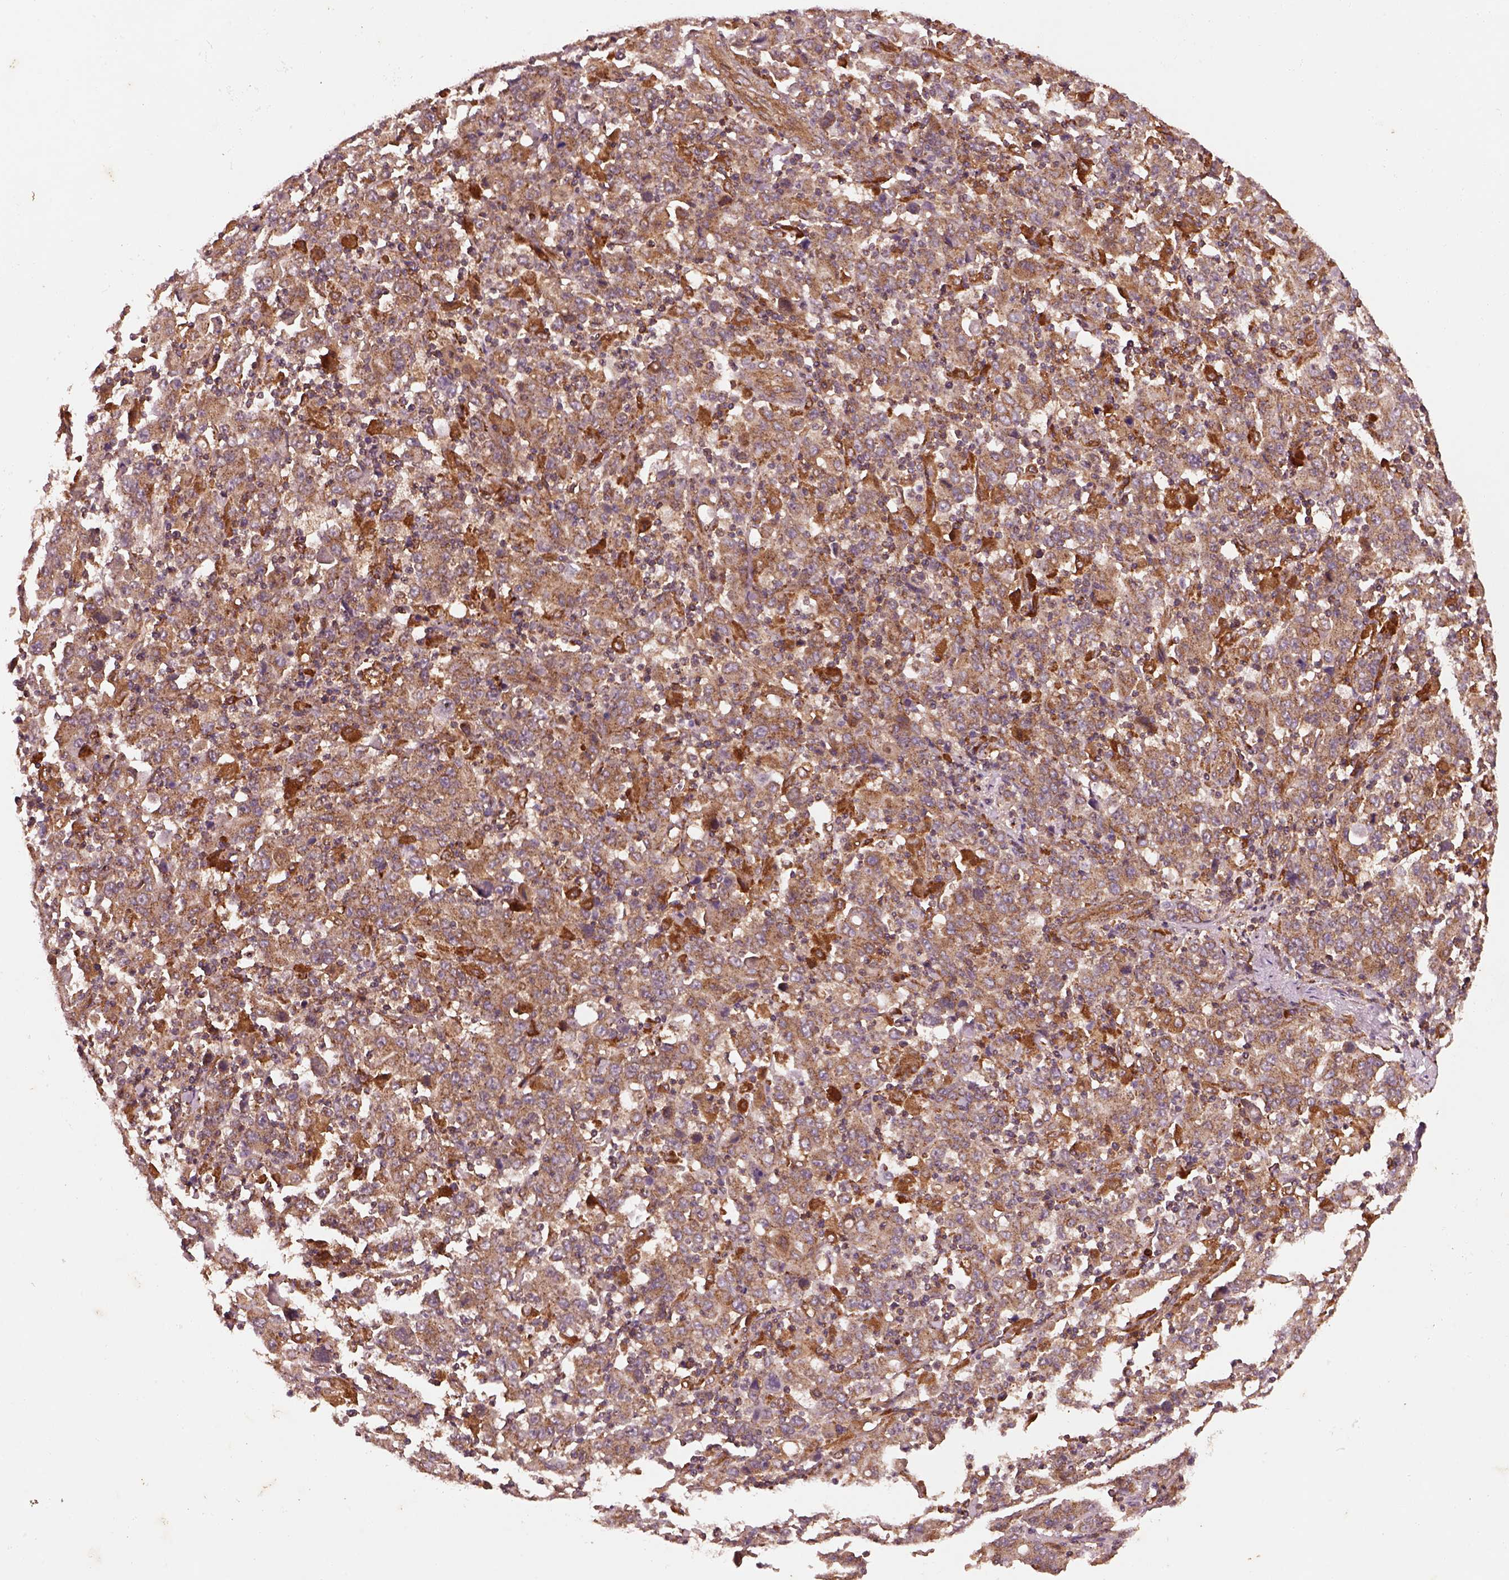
{"staining": {"intensity": "strong", "quantity": "<25%", "location": "cytoplasmic/membranous"}, "tissue": "stomach cancer", "cell_type": "Tumor cells", "image_type": "cancer", "snomed": [{"axis": "morphology", "description": "Adenocarcinoma, NOS"}, {"axis": "topography", "description": "Stomach, upper"}], "caption": "Strong cytoplasmic/membranous protein expression is appreciated in approximately <25% of tumor cells in stomach adenocarcinoma.", "gene": "WASHC2A", "patient": {"sex": "male", "age": 69}}